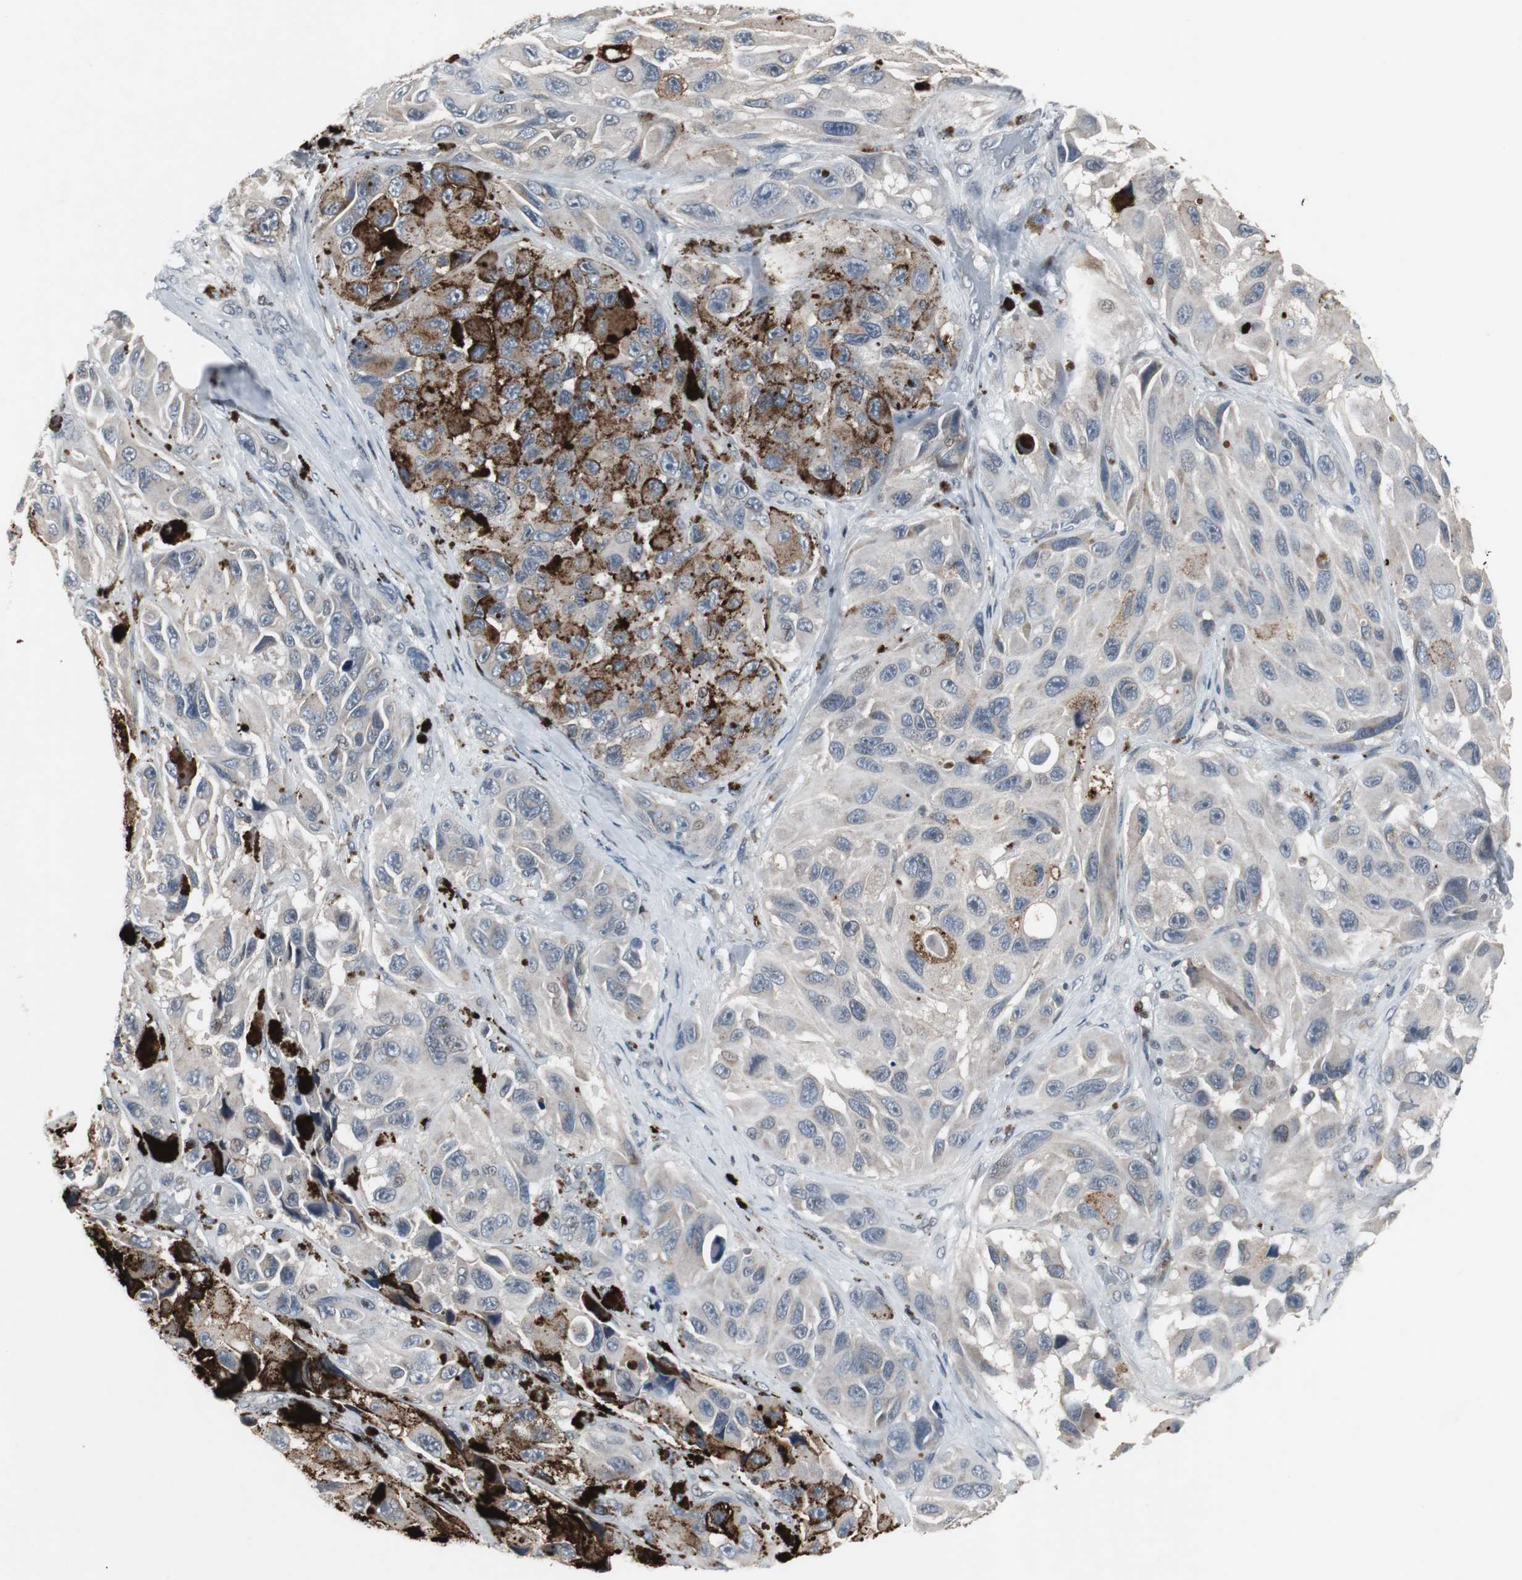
{"staining": {"intensity": "strong", "quantity": "<25%", "location": "cytoplasmic/membranous"}, "tissue": "melanoma", "cell_type": "Tumor cells", "image_type": "cancer", "snomed": [{"axis": "morphology", "description": "Malignant melanoma, NOS"}, {"axis": "topography", "description": "Skin"}], "caption": "Immunohistochemical staining of human melanoma exhibits strong cytoplasmic/membranous protein staining in approximately <25% of tumor cells. (IHC, brightfield microscopy, high magnification).", "gene": "ZNF396", "patient": {"sex": "female", "age": 73}}